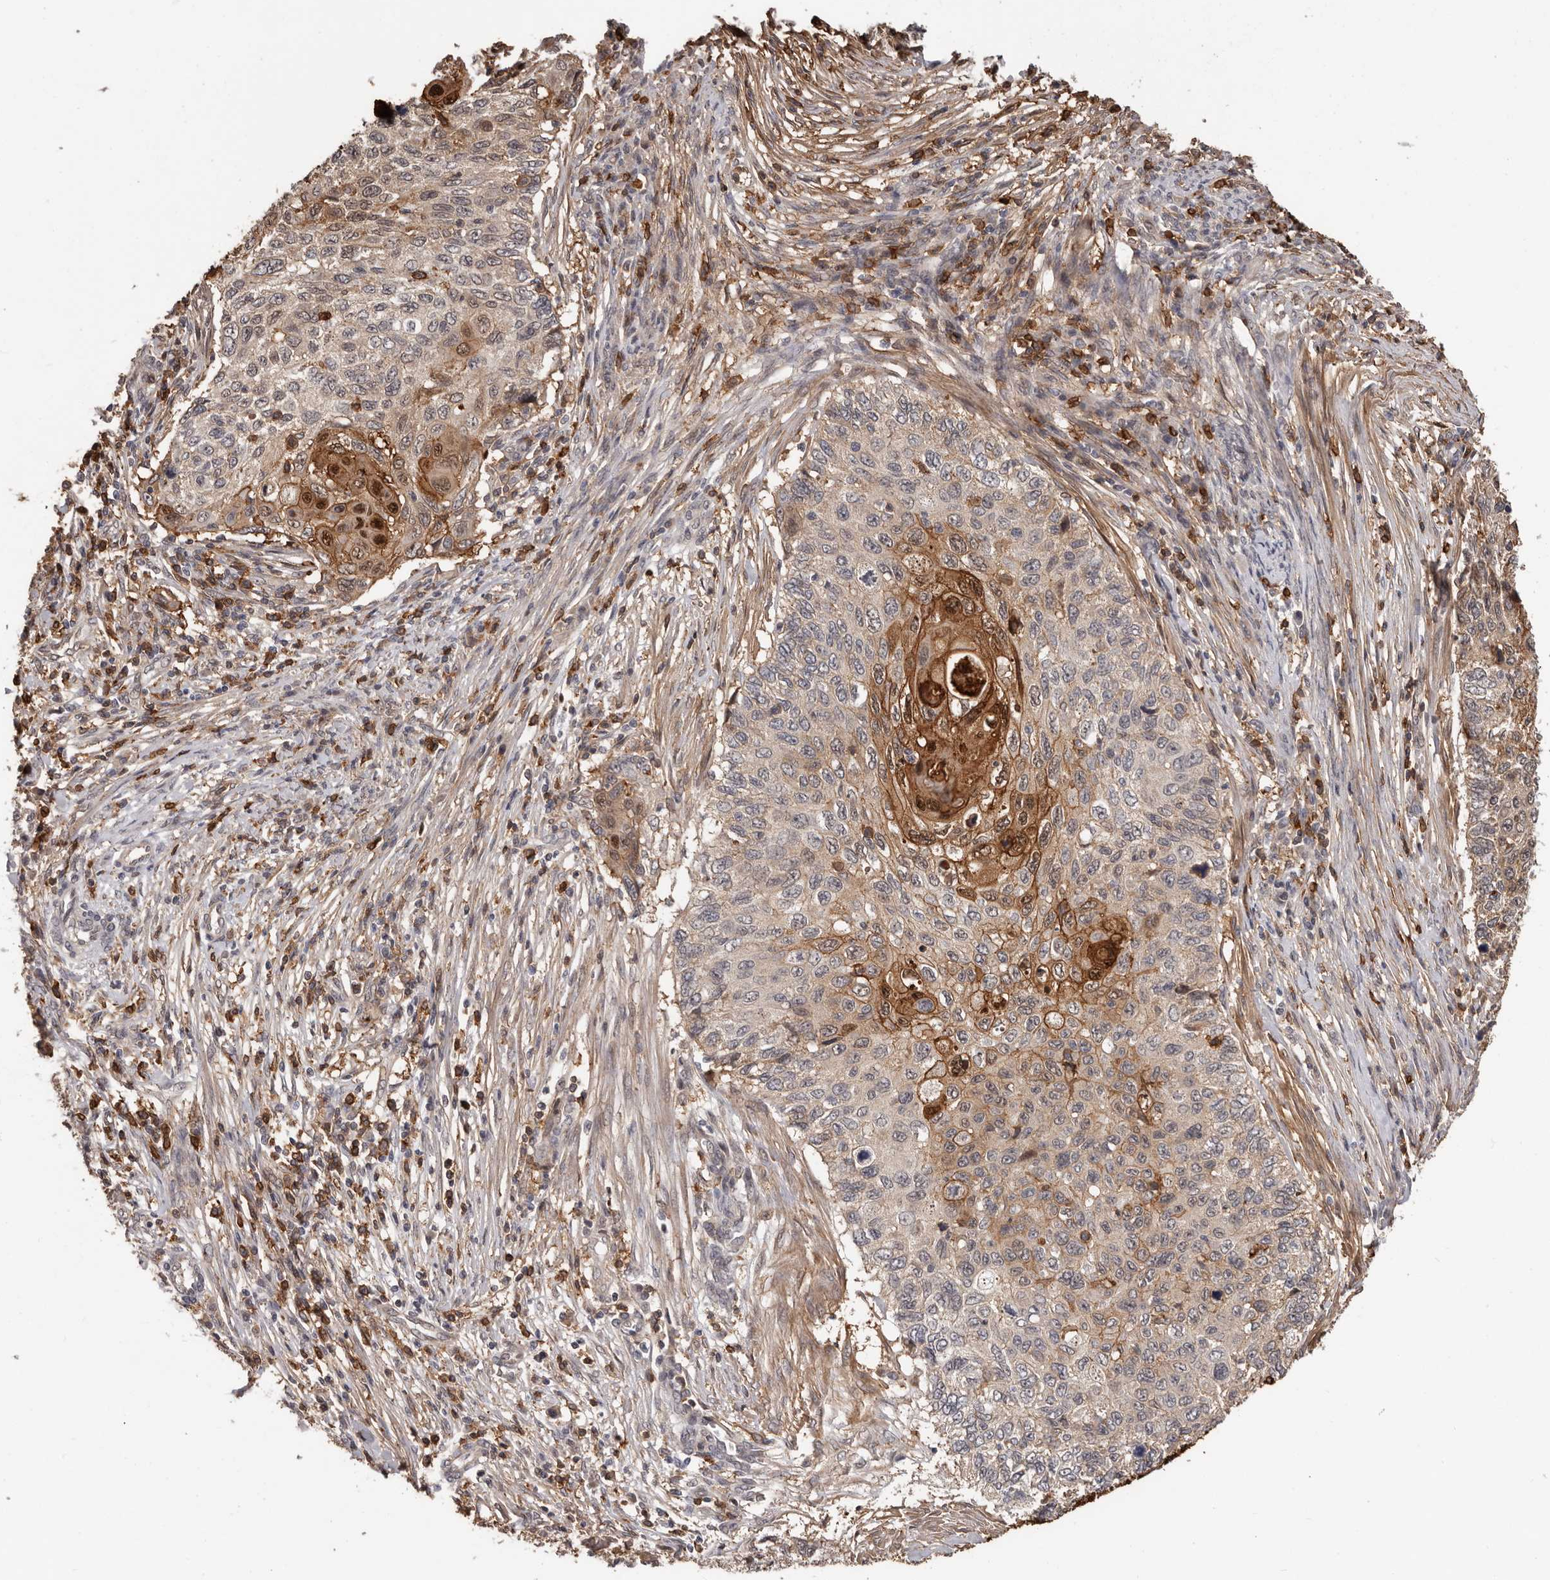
{"staining": {"intensity": "moderate", "quantity": "25%-75%", "location": "cytoplasmic/membranous,nuclear"}, "tissue": "cervical cancer", "cell_type": "Tumor cells", "image_type": "cancer", "snomed": [{"axis": "morphology", "description": "Squamous cell carcinoma, NOS"}, {"axis": "topography", "description": "Cervix"}], "caption": "Moderate cytoplasmic/membranous and nuclear protein positivity is identified in approximately 25%-75% of tumor cells in cervical squamous cell carcinoma.", "gene": "PRR12", "patient": {"sex": "female", "age": 70}}